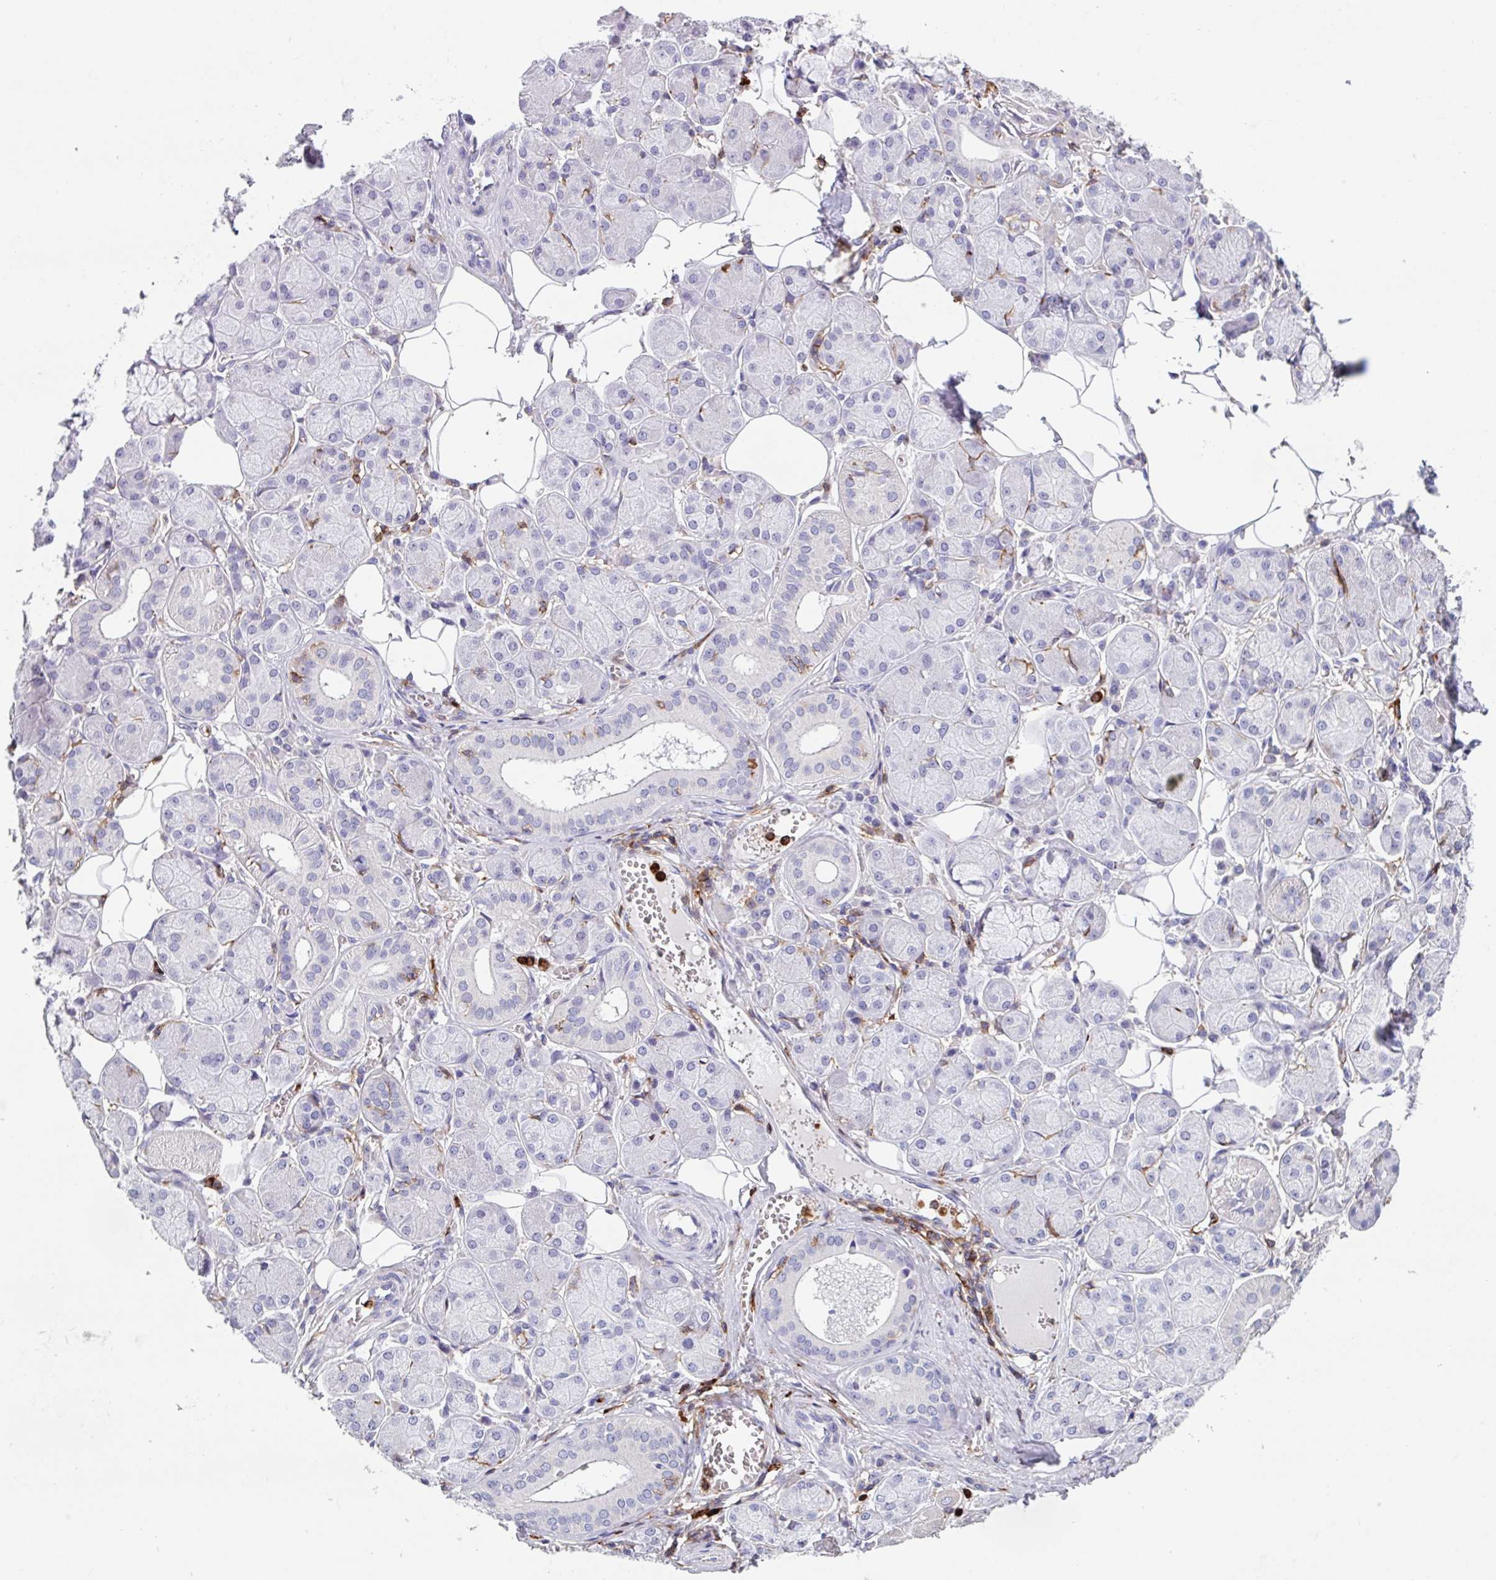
{"staining": {"intensity": "negative", "quantity": "none", "location": "none"}, "tissue": "salivary gland", "cell_type": "Glandular cells", "image_type": "normal", "snomed": [{"axis": "morphology", "description": "Squamous cell carcinoma, NOS"}, {"axis": "topography", "description": "Skin"}, {"axis": "topography", "description": "Head-Neck"}], "caption": "Histopathology image shows no significant protein staining in glandular cells of benign salivary gland.", "gene": "EXOSC5", "patient": {"sex": "male", "age": 80}}